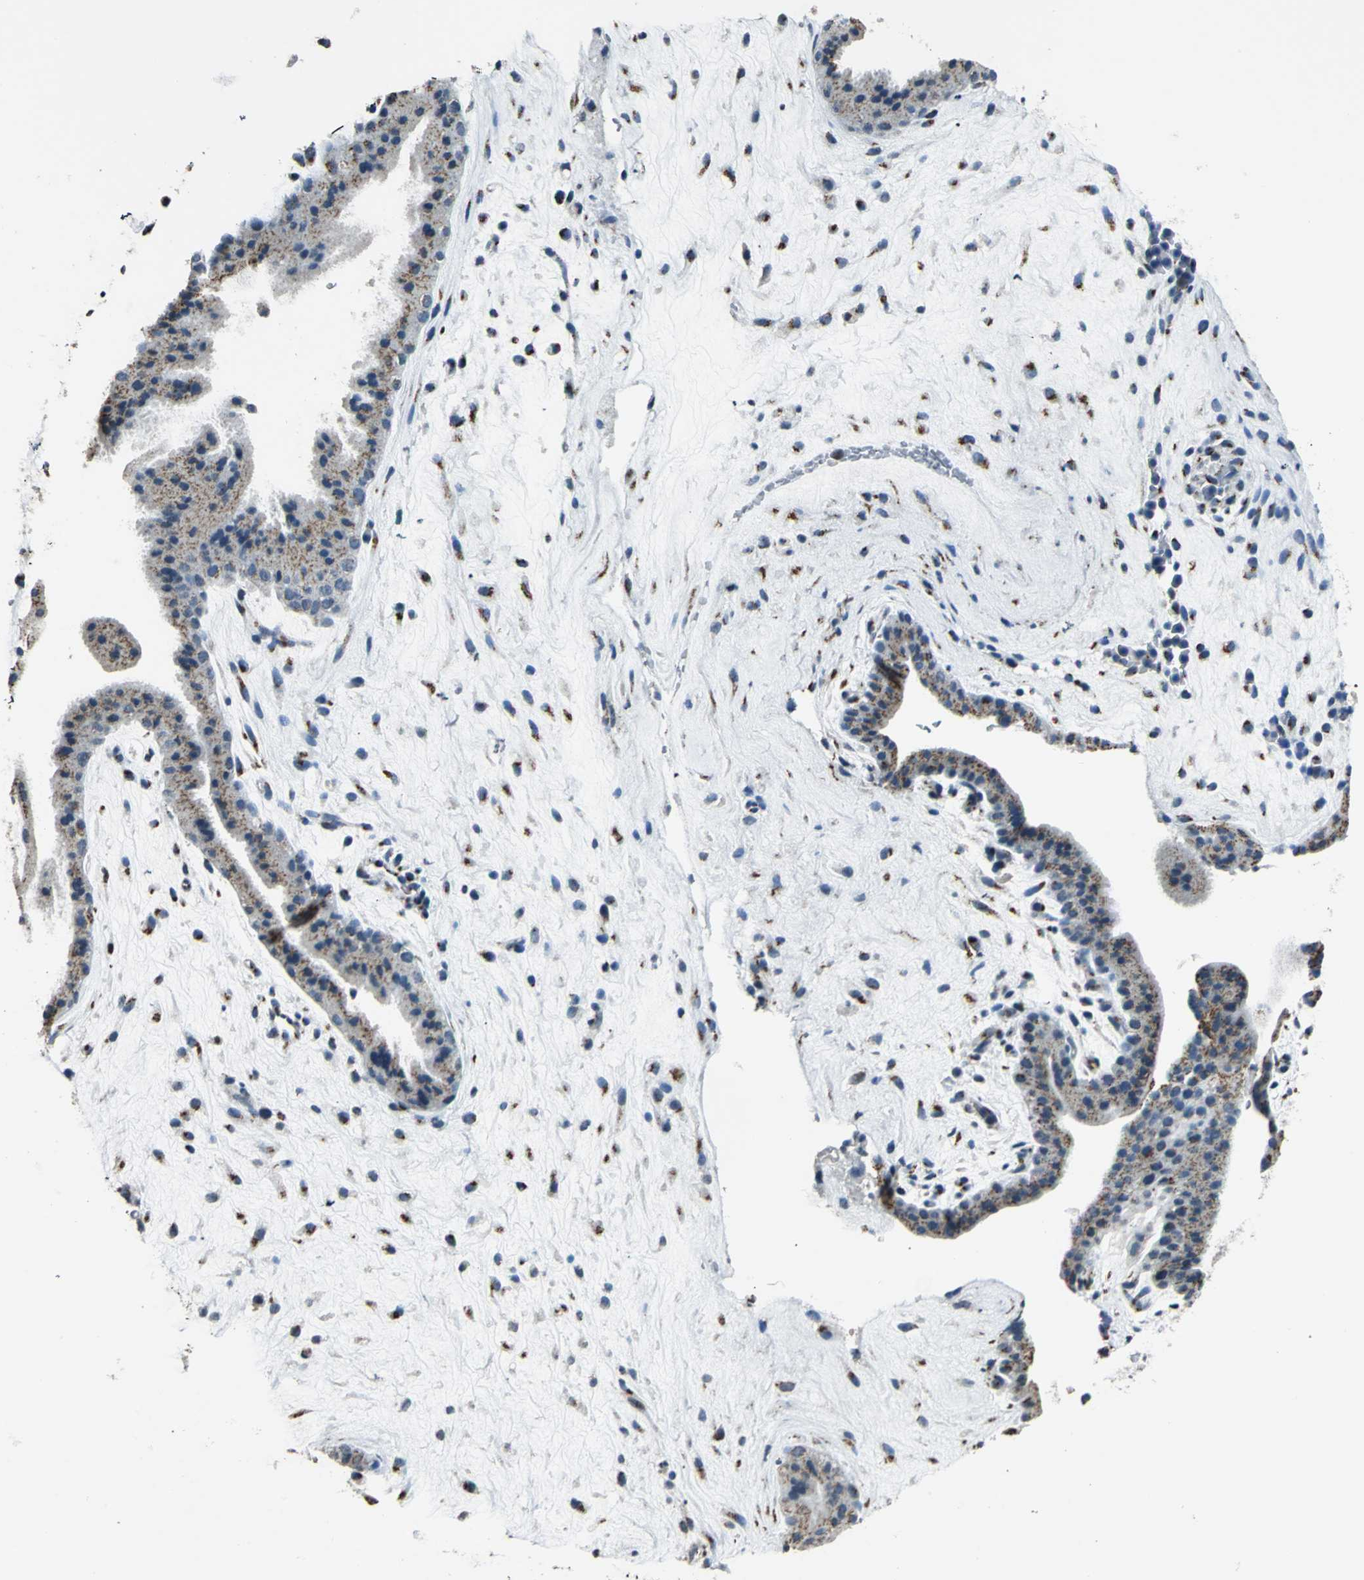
{"staining": {"intensity": "moderate", "quantity": "25%-75%", "location": "cytoplasmic/membranous"}, "tissue": "placenta", "cell_type": "Decidual cells", "image_type": "normal", "snomed": [{"axis": "morphology", "description": "Normal tissue, NOS"}, {"axis": "topography", "description": "Placenta"}], "caption": "This image reveals IHC staining of benign human placenta, with medium moderate cytoplasmic/membranous expression in approximately 25%-75% of decidual cells.", "gene": "TMEM115", "patient": {"sex": "female", "age": 19}}